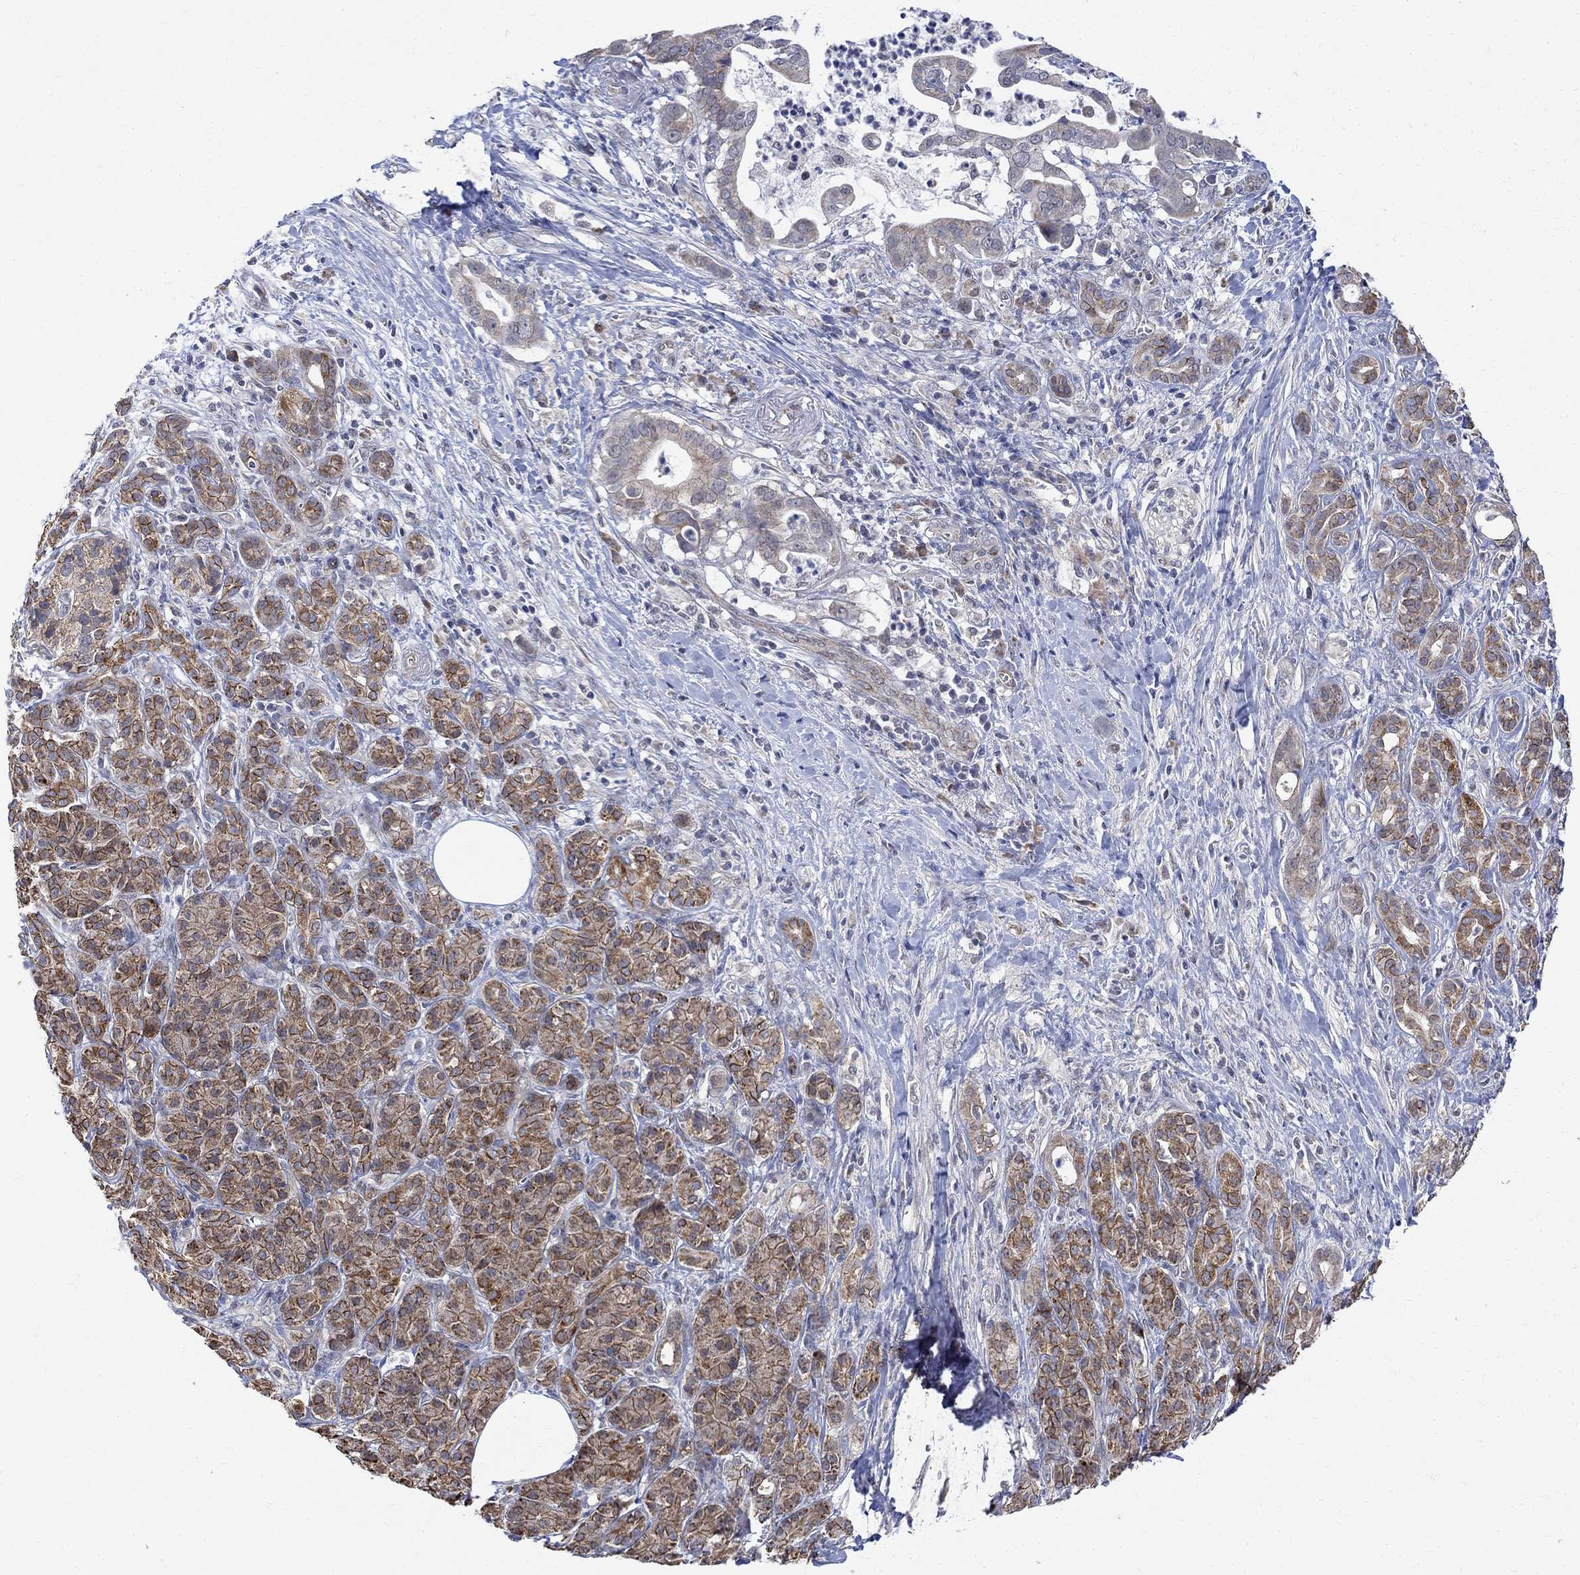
{"staining": {"intensity": "strong", "quantity": "25%-75%", "location": "cytoplasmic/membranous"}, "tissue": "pancreatic cancer", "cell_type": "Tumor cells", "image_type": "cancer", "snomed": [{"axis": "morphology", "description": "Adenocarcinoma, NOS"}, {"axis": "topography", "description": "Pancreas"}], "caption": "A brown stain shows strong cytoplasmic/membranous expression of a protein in pancreatic cancer (adenocarcinoma) tumor cells.", "gene": "ANKRA2", "patient": {"sex": "male", "age": 61}}